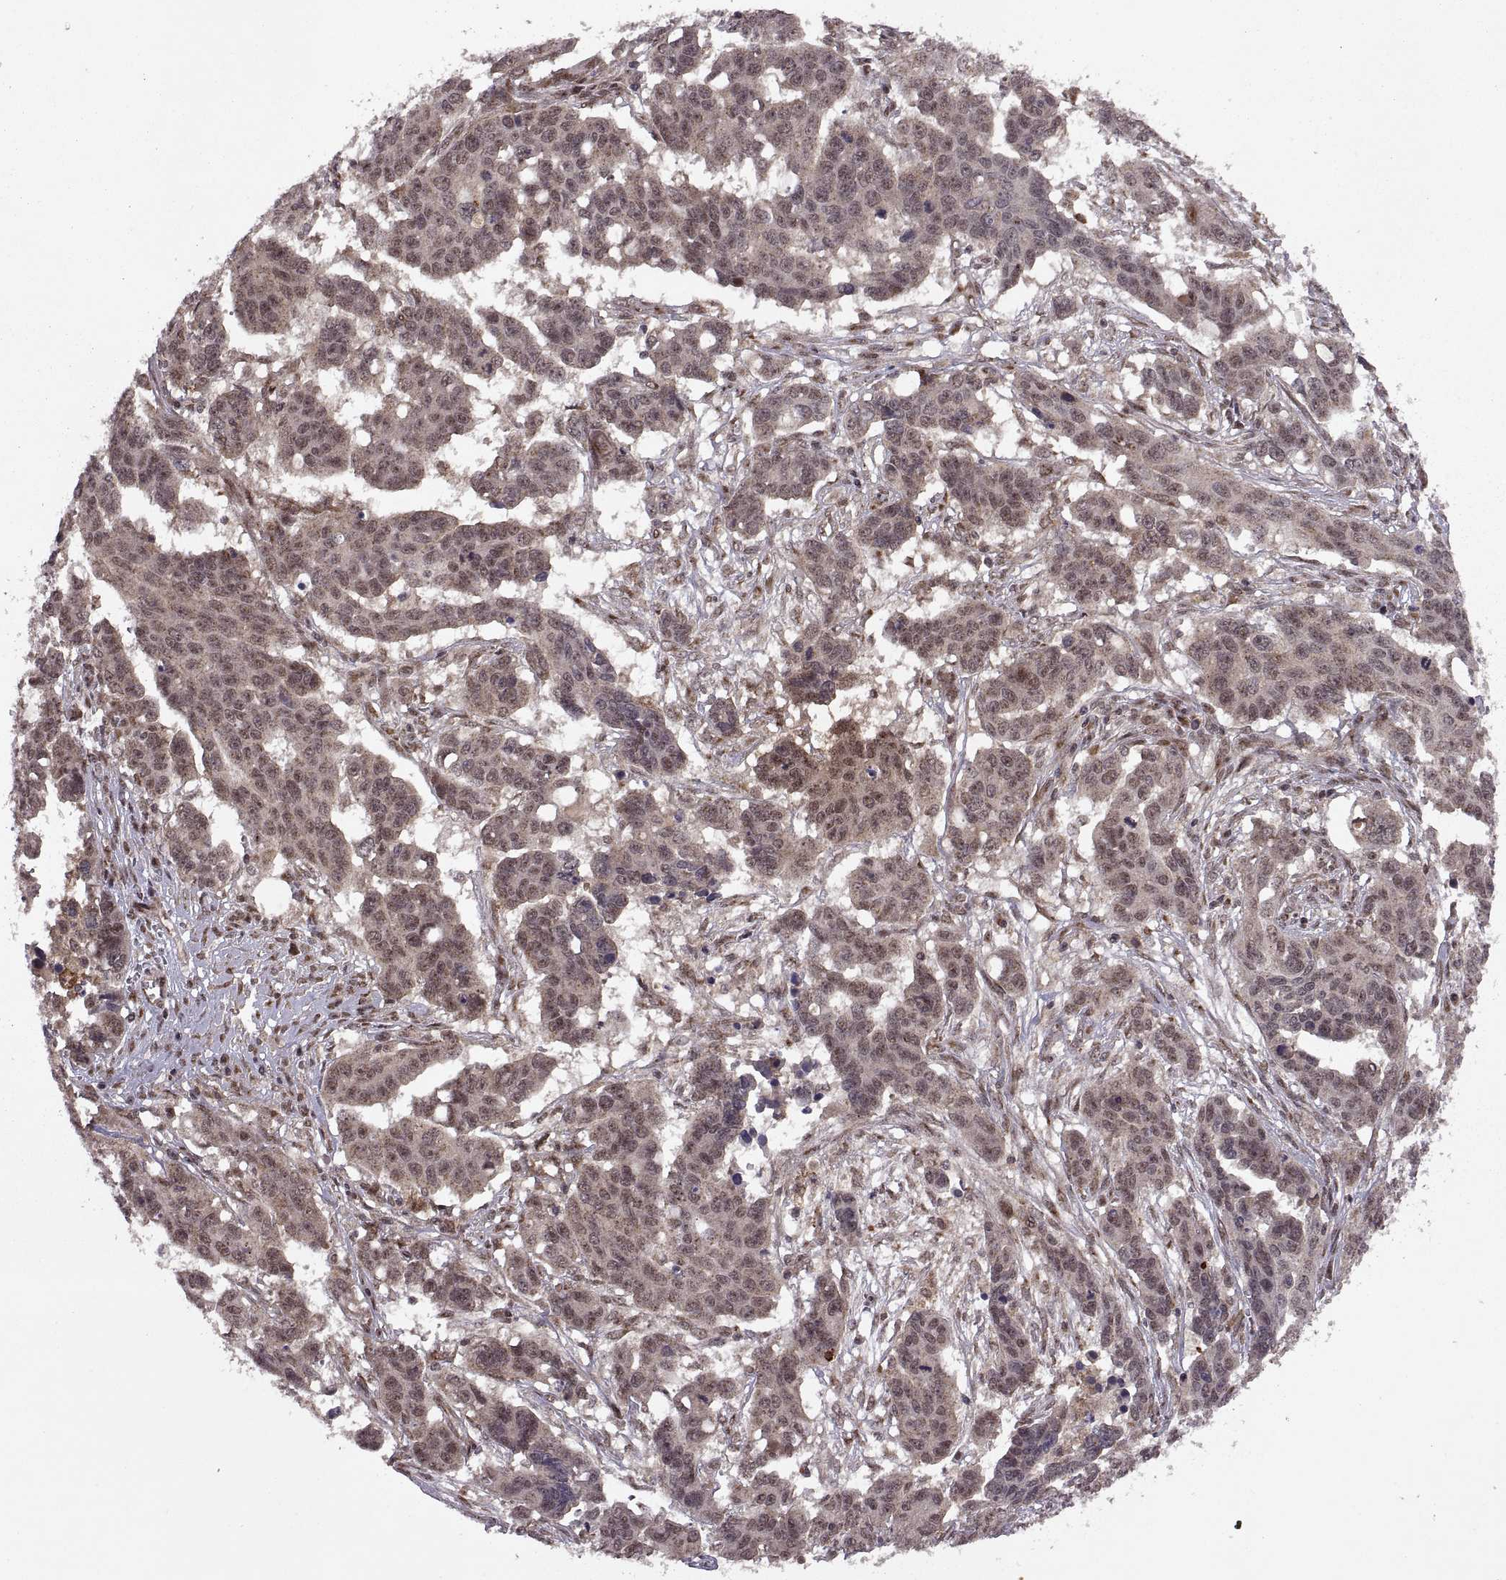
{"staining": {"intensity": "weak", "quantity": ">75%", "location": "cytoplasmic/membranous,nuclear"}, "tissue": "ovarian cancer", "cell_type": "Tumor cells", "image_type": "cancer", "snomed": [{"axis": "morphology", "description": "Carcinoma, endometroid"}, {"axis": "topography", "description": "Ovary"}], "caption": "There is low levels of weak cytoplasmic/membranous and nuclear staining in tumor cells of endometroid carcinoma (ovarian), as demonstrated by immunohistochemical staining (brown color).", "gene": "PTOV1", "patient": {"sex": "female", "age": 78}}